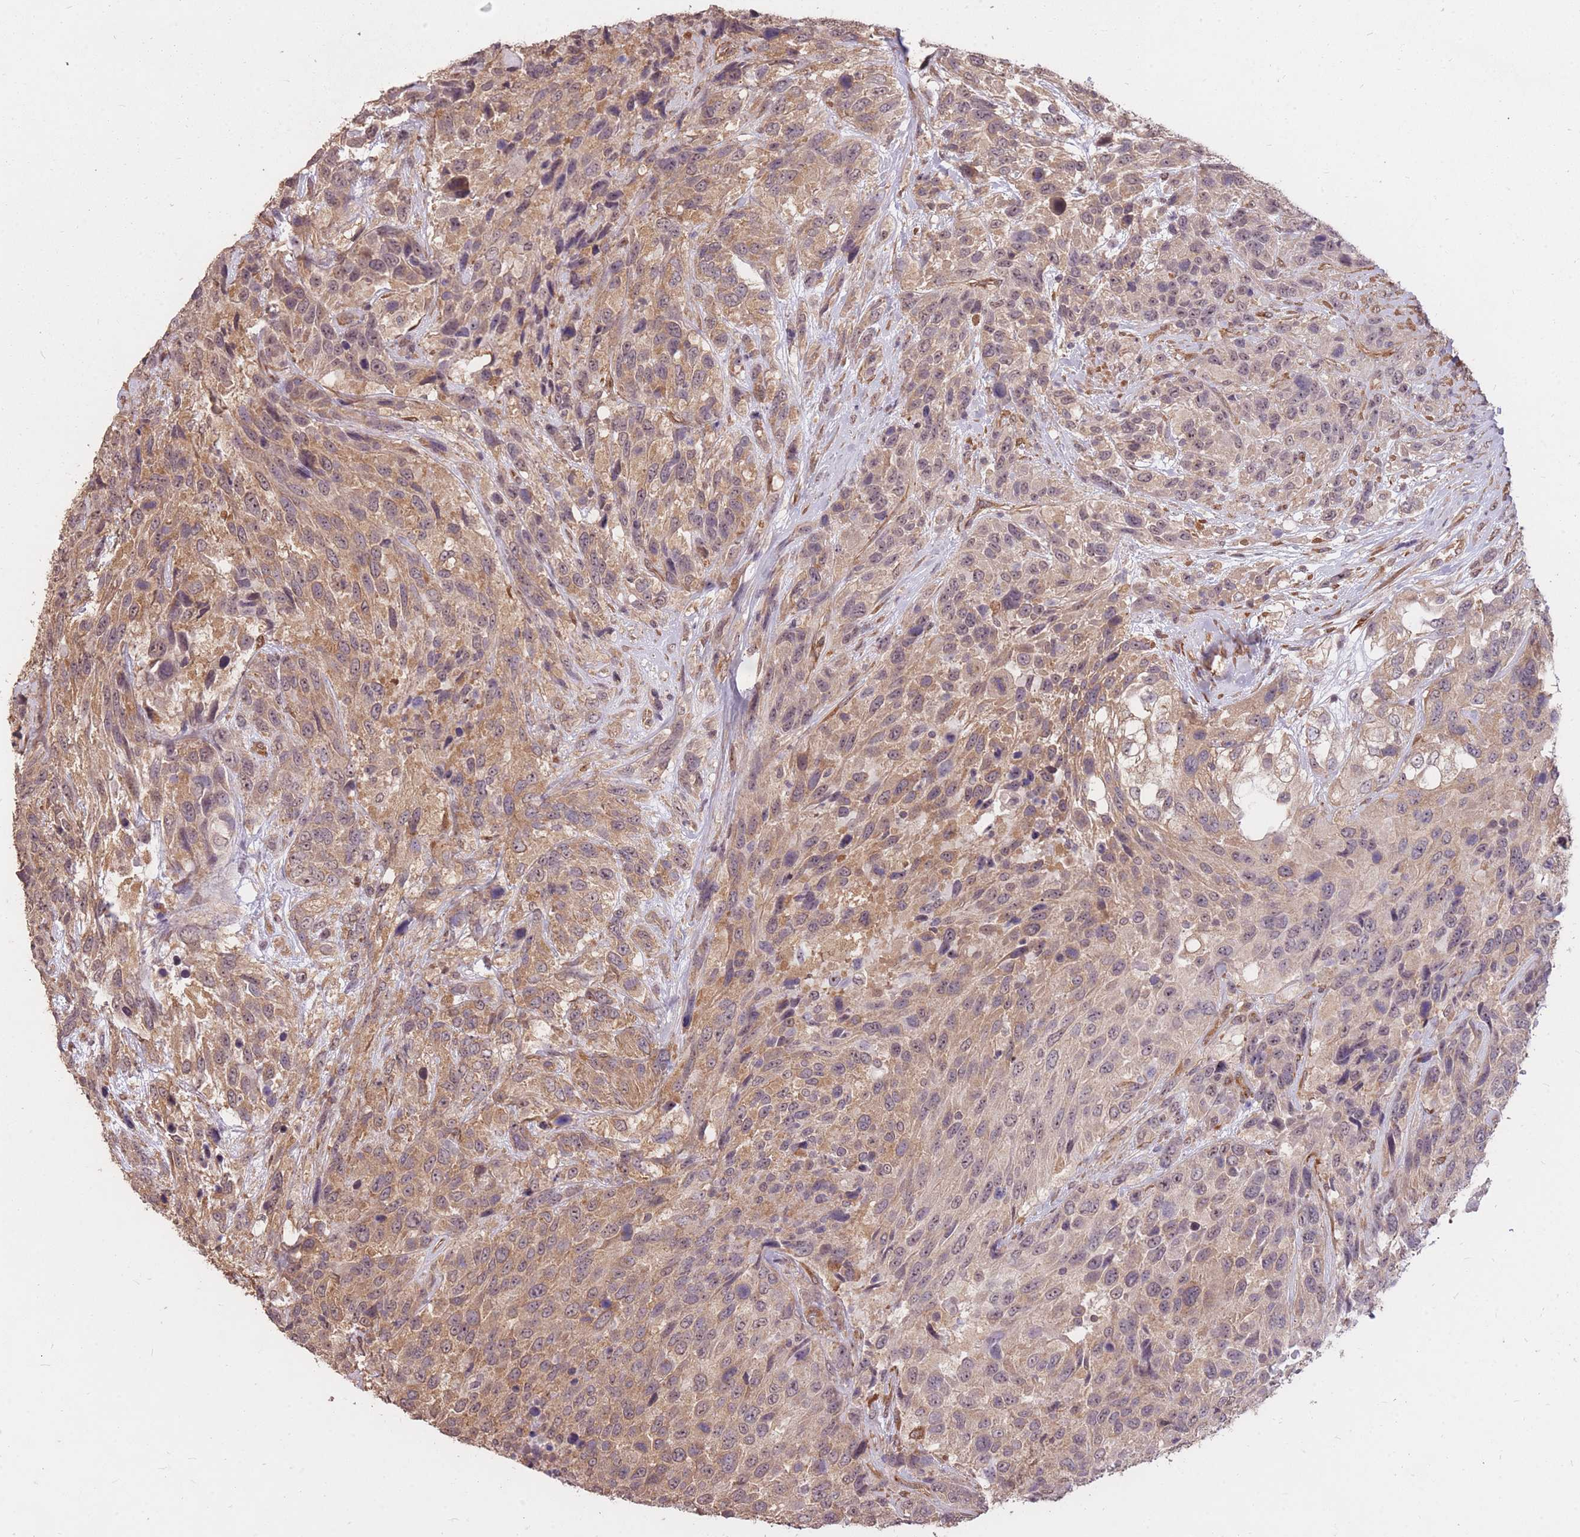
{"staining": {"intensity": "moderate", "quantity": ">75%", "location": "cytoplasmic/membranous"}, "tissue": "urothelial cancer", "cell_type": "Tumor cells", "image_type": "cancer", "snomed": [{"axis": "morphology", "description": "Urothelial carcinoma, High grade"}, {"axis": "topography", "description": "Urinary bladder"}], "caption": "Protein expression analysis of urothelial carcinoma (high-grade) exhibits moderate cytoplasmic/membranous positivity in approximately >75% of tumor cells. (DAB (3,3'-diaminobenzidine) IHC, brown staining for protein, blue staining for nuclei).", "gene": "DYNC1LI2", "patient": {"sex": "female", "age": 70}}